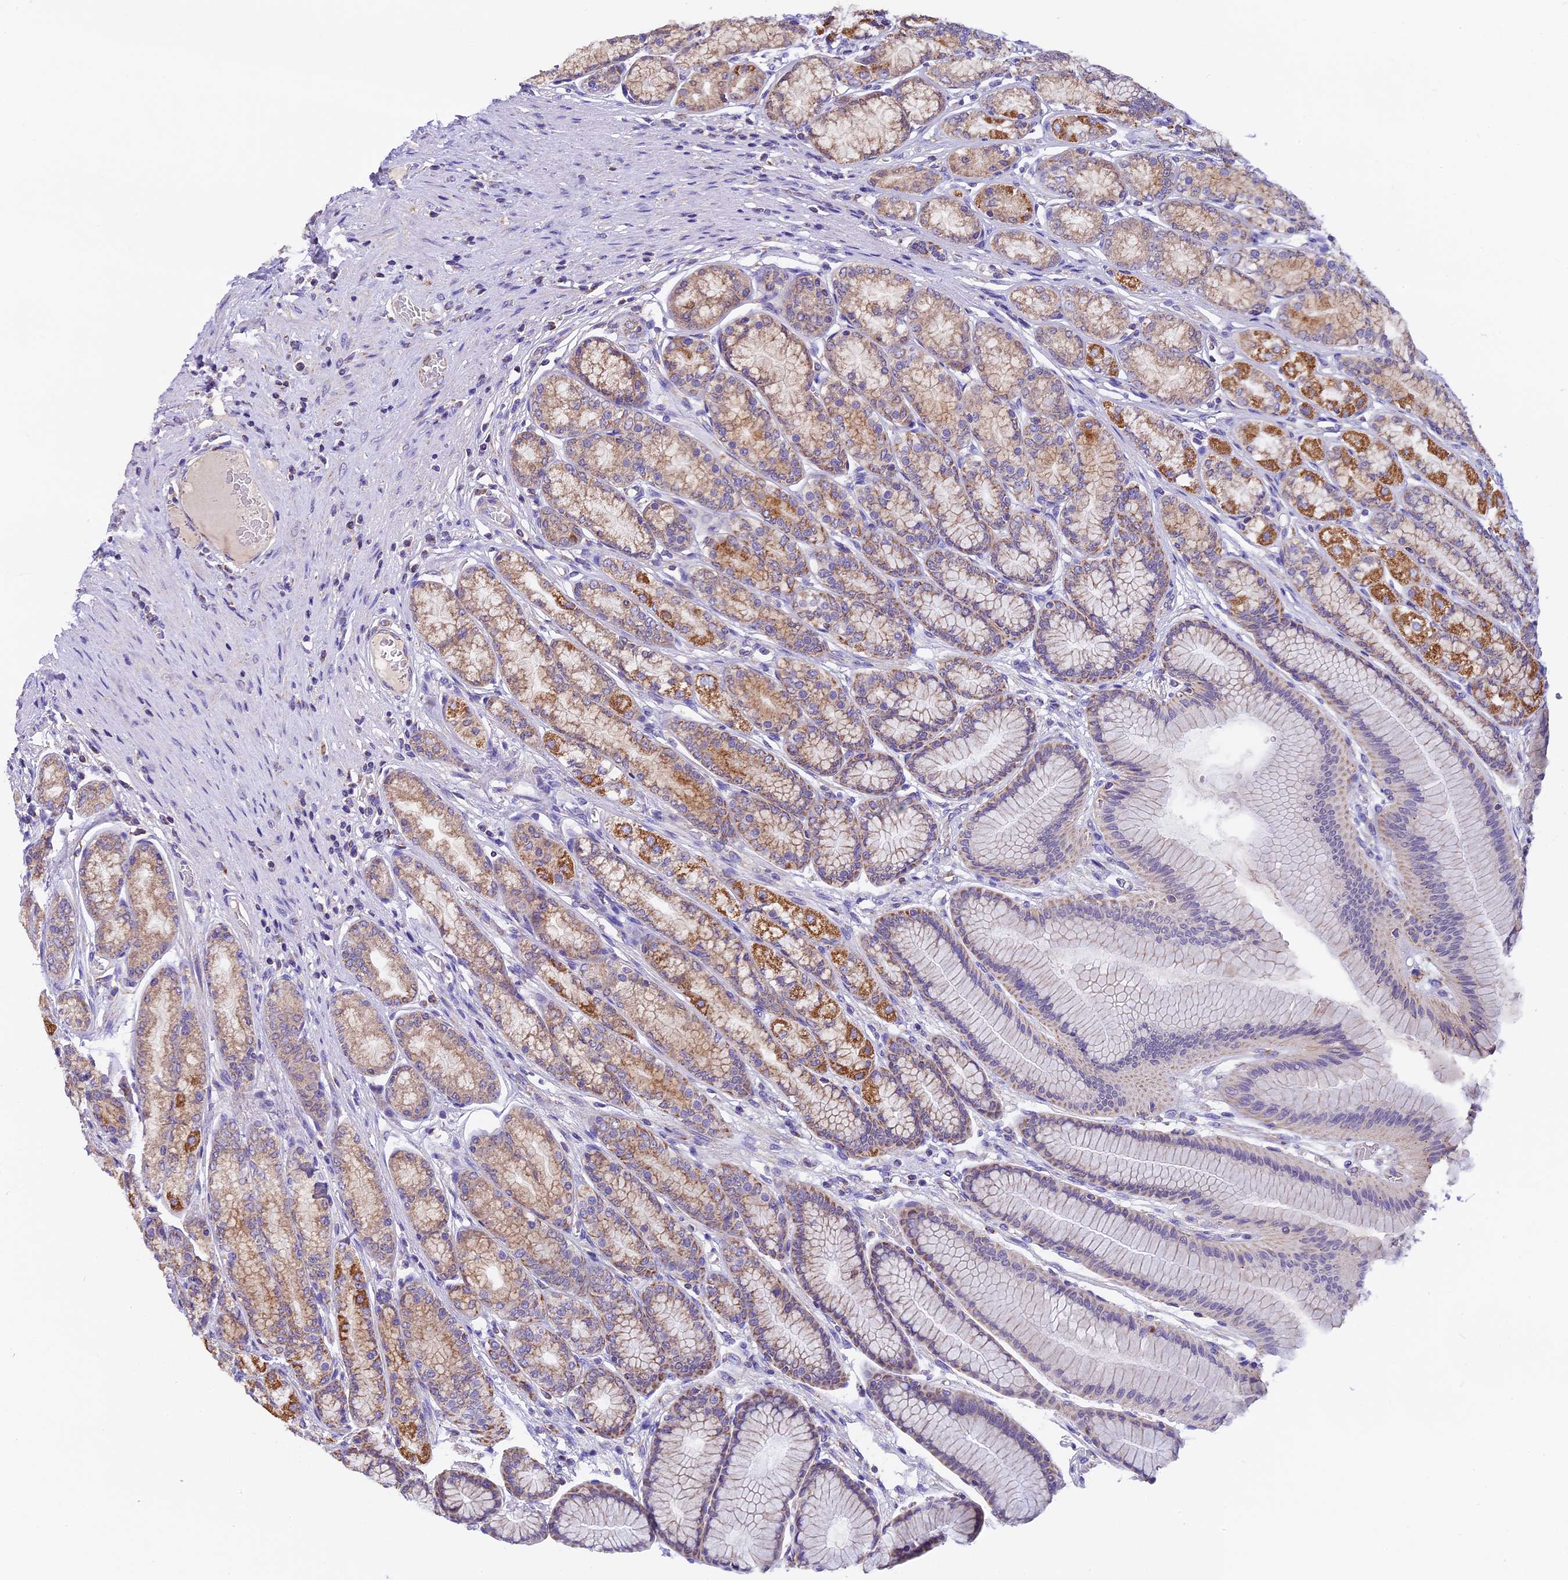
{"staining": {"intensity": "moderate", "quantity": ">75%", "location": "cytoplasmic/membranous"}, "tissue": "stomach", "cell_type": "Glandular cells", "image_type": "normal", "snomed": [{"axis": "morphology", "description": "Normal tissue, NOS"}, {"axis": "morphology", "description": "Adenocarcinoma, NOS"}, {"axis": "morphology", "description": "Adenocarcinoma, High grade"}, {"axis": "topography", "description": "Stomach, upper"}, {"axis": "topography", "description": "Stomach"}], "caption": "Immunohistochemistry photomicrograph of normal stomach: stomach stained using immunohistochemistry shows medium levels of moderate protein expression localized specifically in the cytoplasmic/membranous of glandular cells, appearing as a cytoplasmic/membranous brown color.", "gene": "MGME1", "patient": {"sex": "female", "age": 65}}